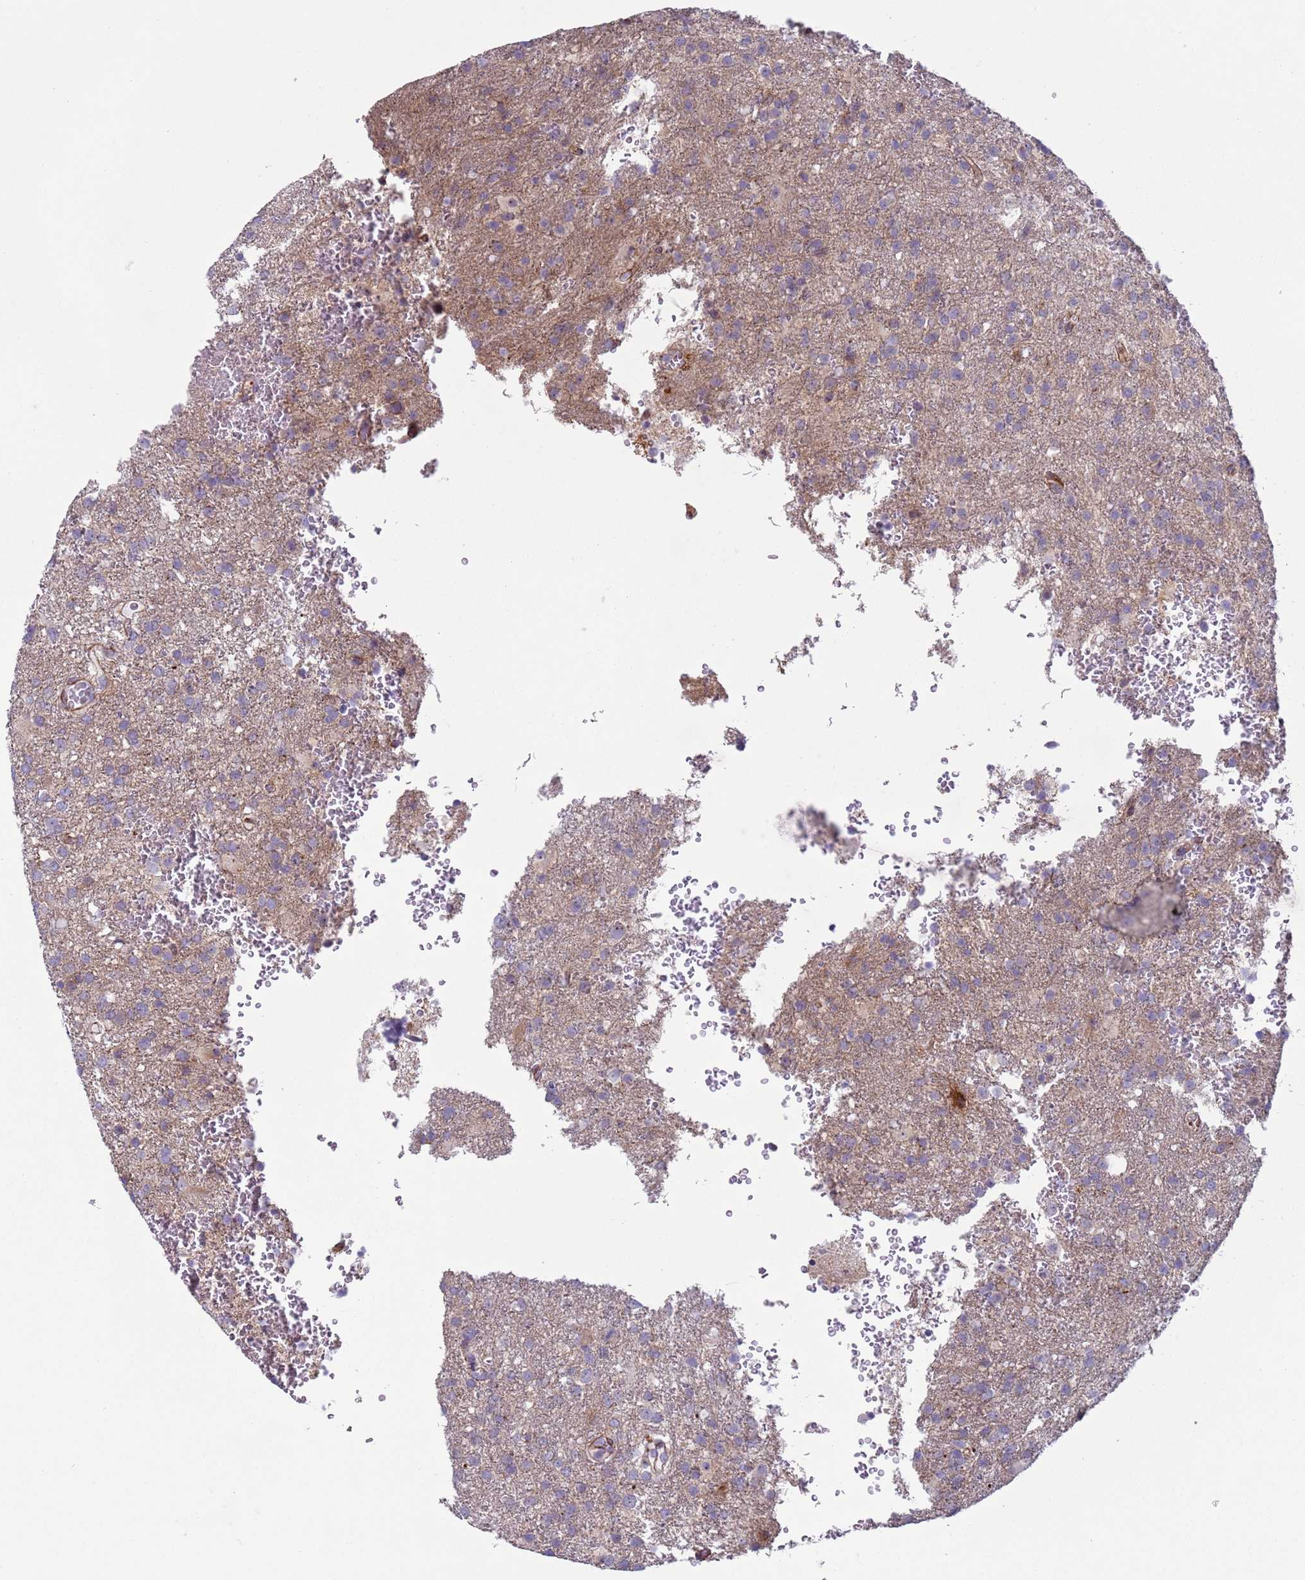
{"staining": {"intensity": "negative", "quantity": "none", "location": "none"}, "tissue": "glioma", "cell_type": "Tumor cells", "image_type": "cancer", "snomed": [{"axis": "morphology", "description": "Glioma, malignant, High grade"}, {"axis": "topography", "description": "Brain"}], "caption": "IHC histopathology image of glioma stained for a protein (brown), which reveals no positivity in tumor cells.", "gene": "HEATR1", "patient": {"sex": "female", "age": 74}}